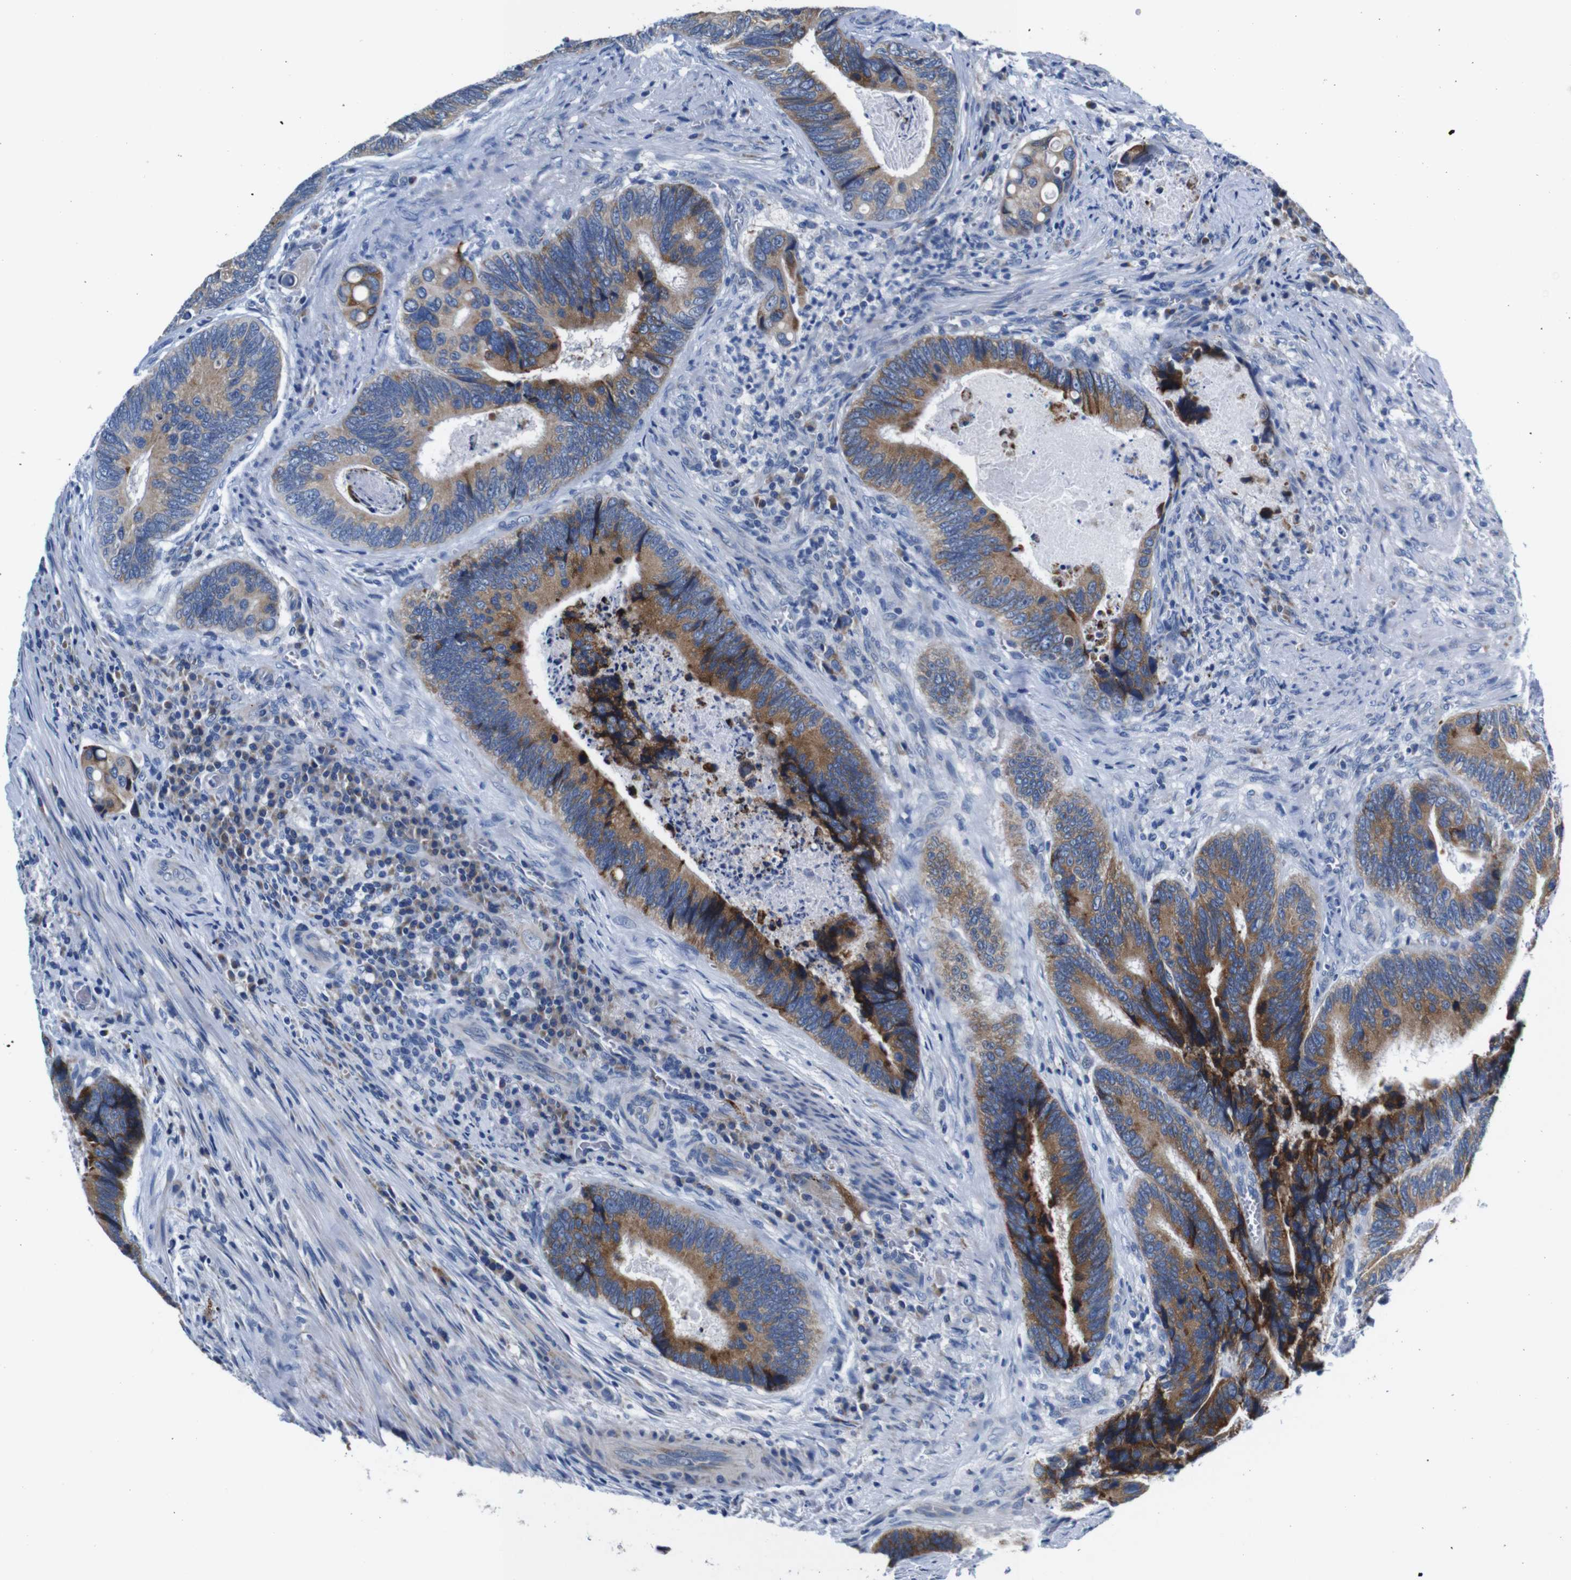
{"staining": {"intensity": "moderate", "quantity": ">75%", "location": "cytoplasmic/membranous"}, "tissue": "colorectal cancer", "cell_type": "Tumor cells", "image_type": "cancer", "snomed": [{"axis": "morphology", "description": "Inflammation, NOS"}, {"axis": "morphology", "description": "Adenocarcinoma, NOS"}, {"axis": "topography", "description": "Colon"}], "caption": "Moderate cytoplasmic/membranous expression for a protein is identified in approximately >75% of tumor cells of colorectal adenocarcinoma using immunohistochemistry (IHC).", "gene": "SNX19", "patient": {"sex": "male", "age": 72}}